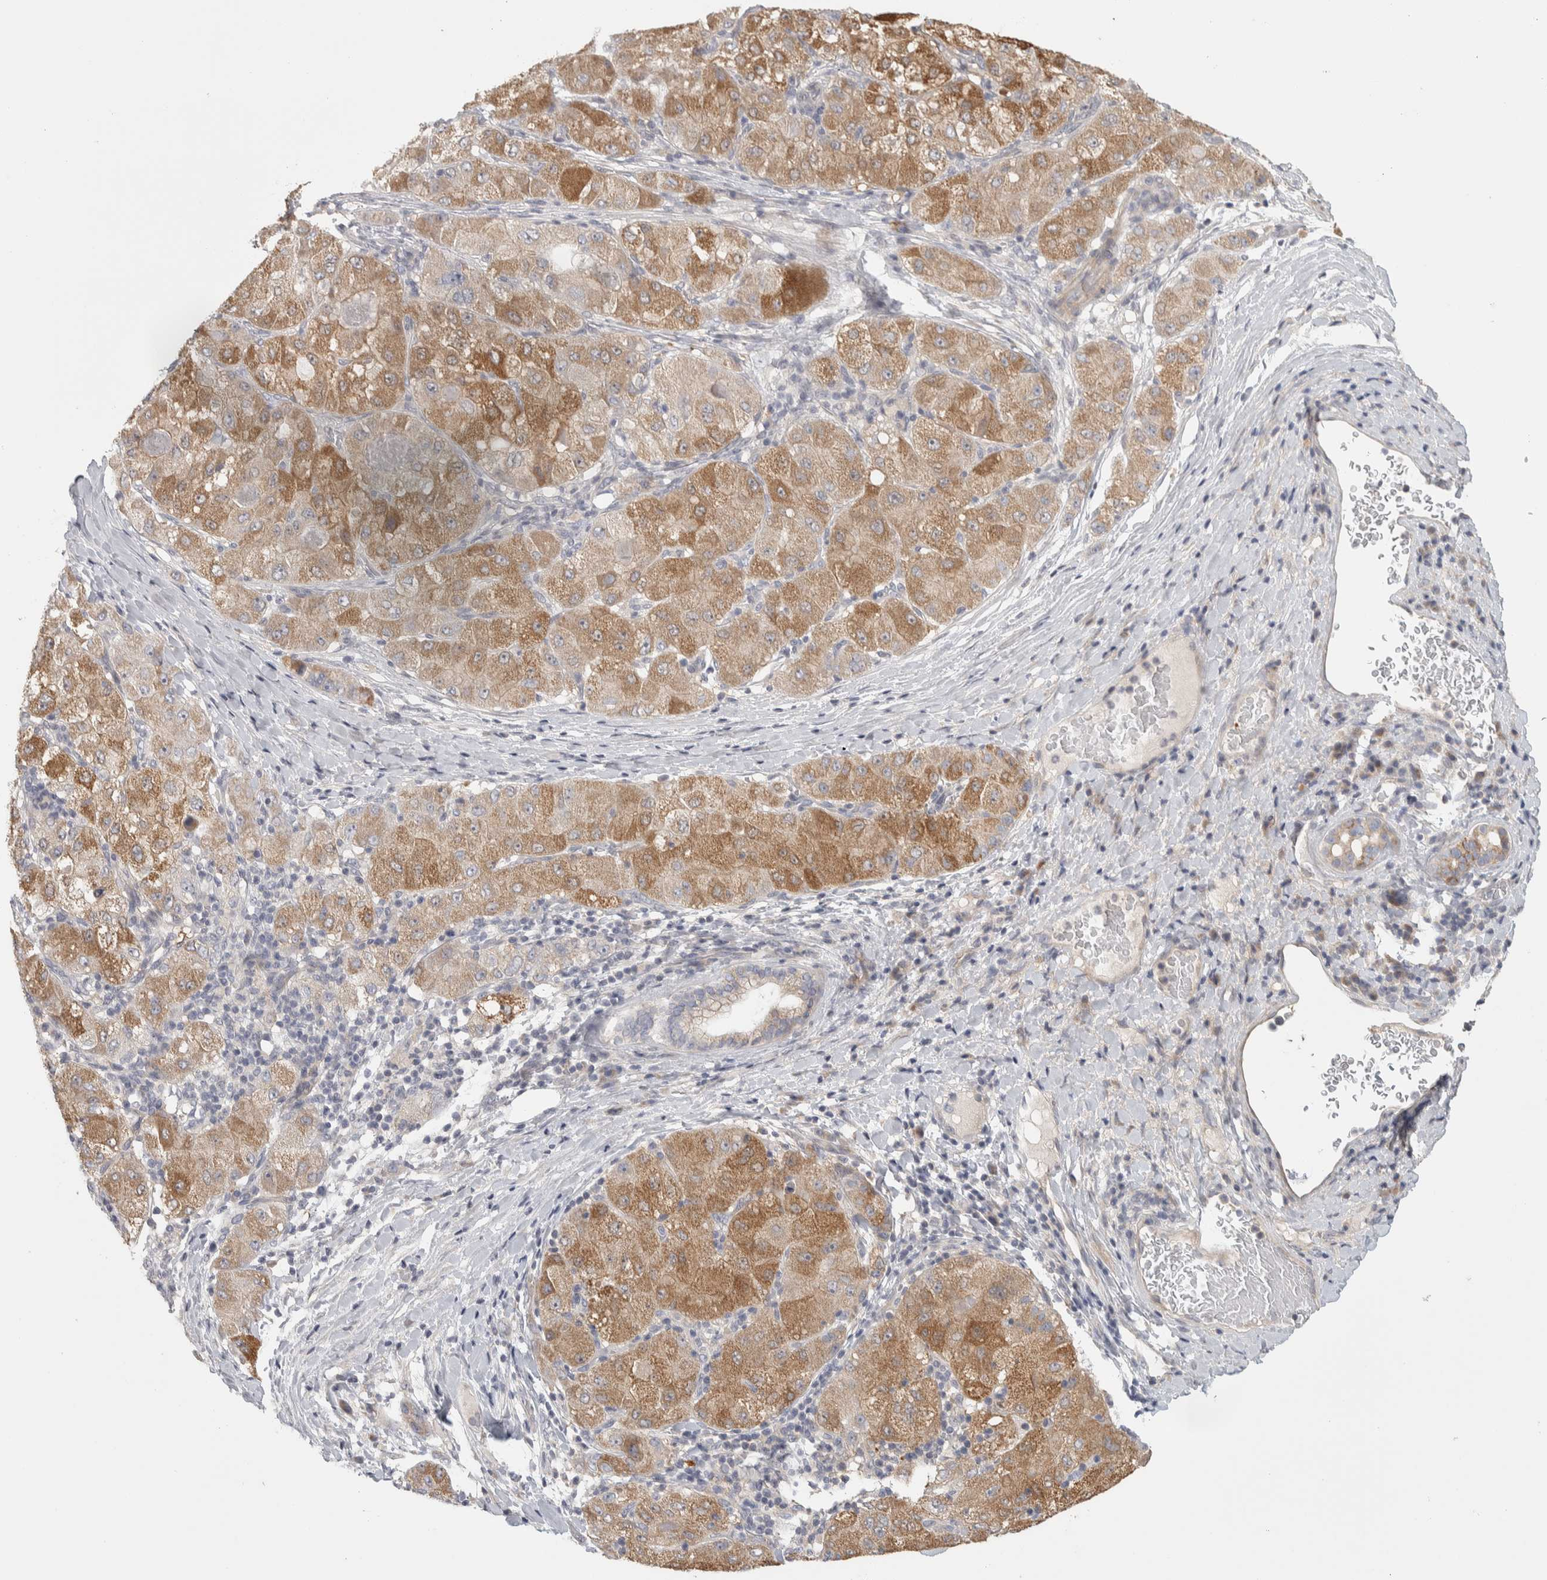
{"staining": {"intensity": "moderate", "quantity": ">75%", "location": "cytoplasmic/membranous"}, "tissue": "liver cancer", "cell_type": "Tumor cells", "image_type": "cancer", "snomed": [{"axis": "morphology", "description": "Carcinoma, Hepatocellular, NOS"}, {"axis": "topography", "description": "Liver"}], "caption": "Human hepatocellular carcinoma (liver) stained with a protein marker displays moderate staining in tumor cells.", "gene": "DCXR", "patient": {"sex": "male", "age": 80}}